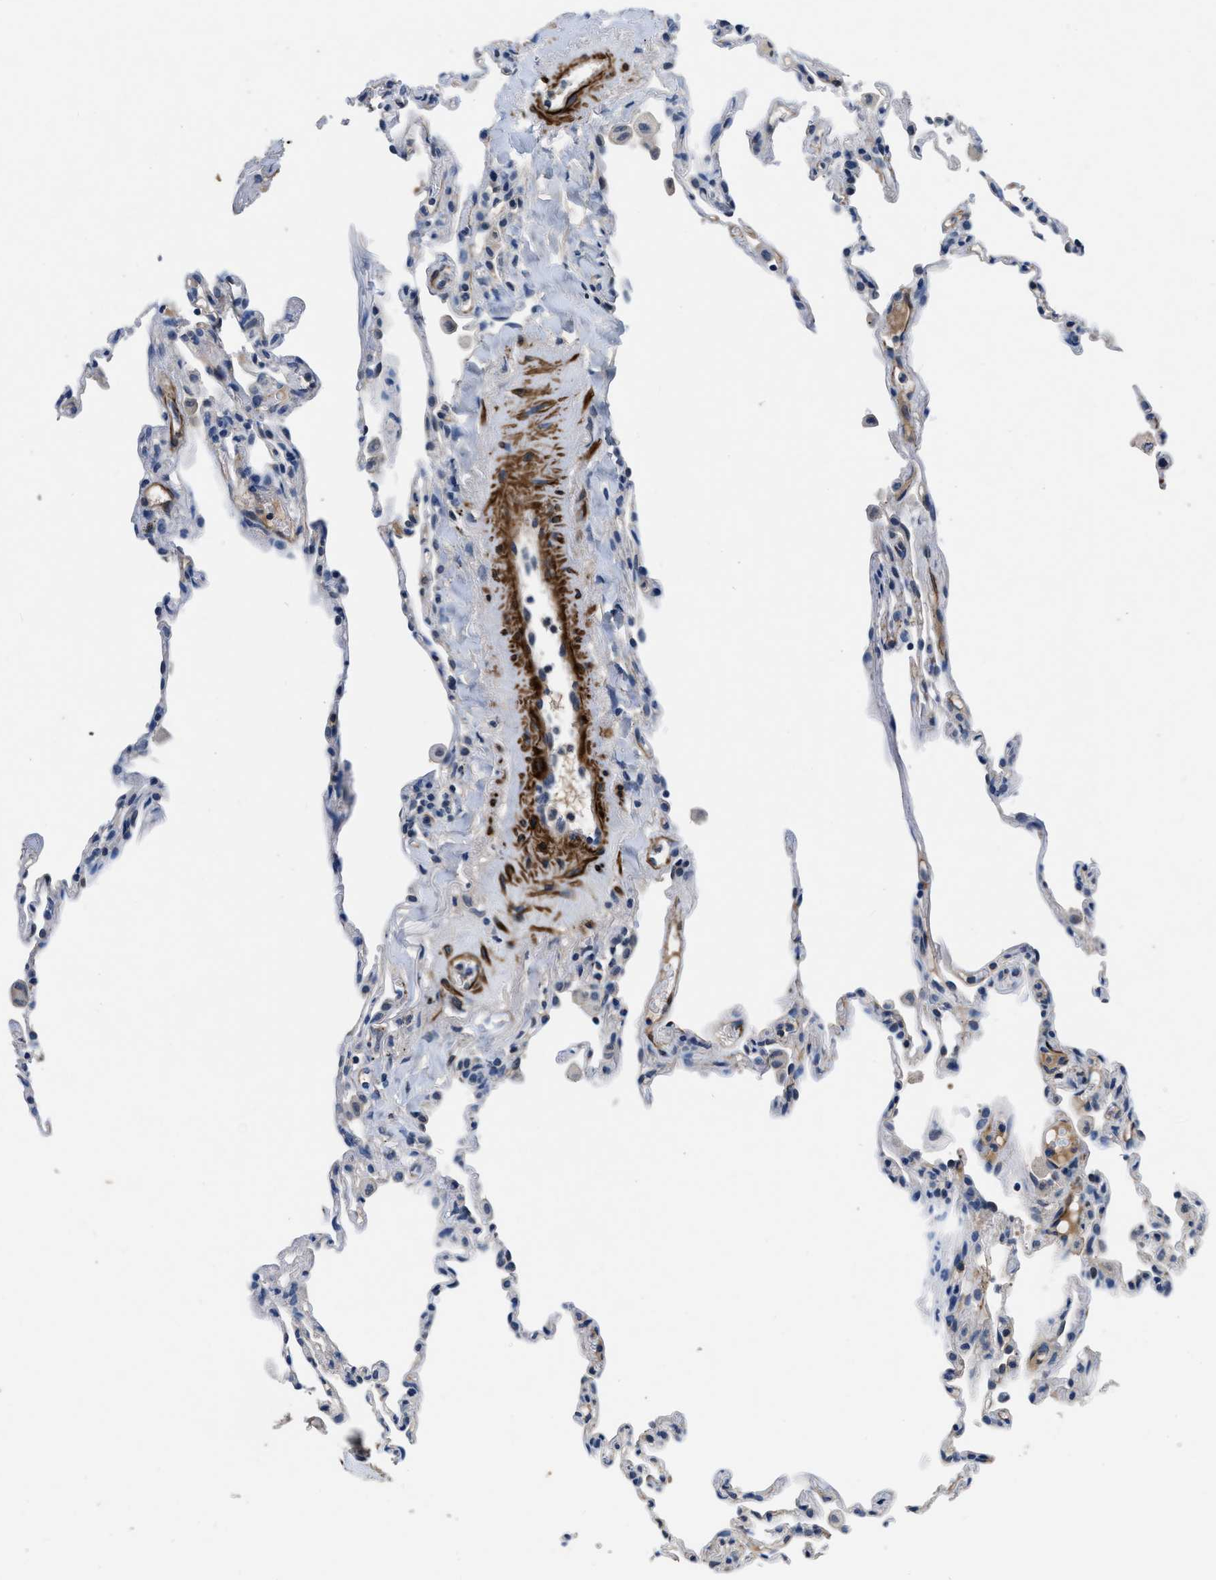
{"staining": {"intensity": "negative", "quantity": "none", "location": "none"}, "tissue": "lung", "cell_type": "Alveolar cells", "image_type": "normal", "snomed": [{"axis": "morphology", "description": "Normal tissue, NOS"}, {"axis": "topography", "description": "Lung"}], "caption": "Immunohistochemical staining of normal human lung displays no significant positivity in alveolar cells.", "gene": "LANCL2", "patient": {"sex": "male", "age": 59}}